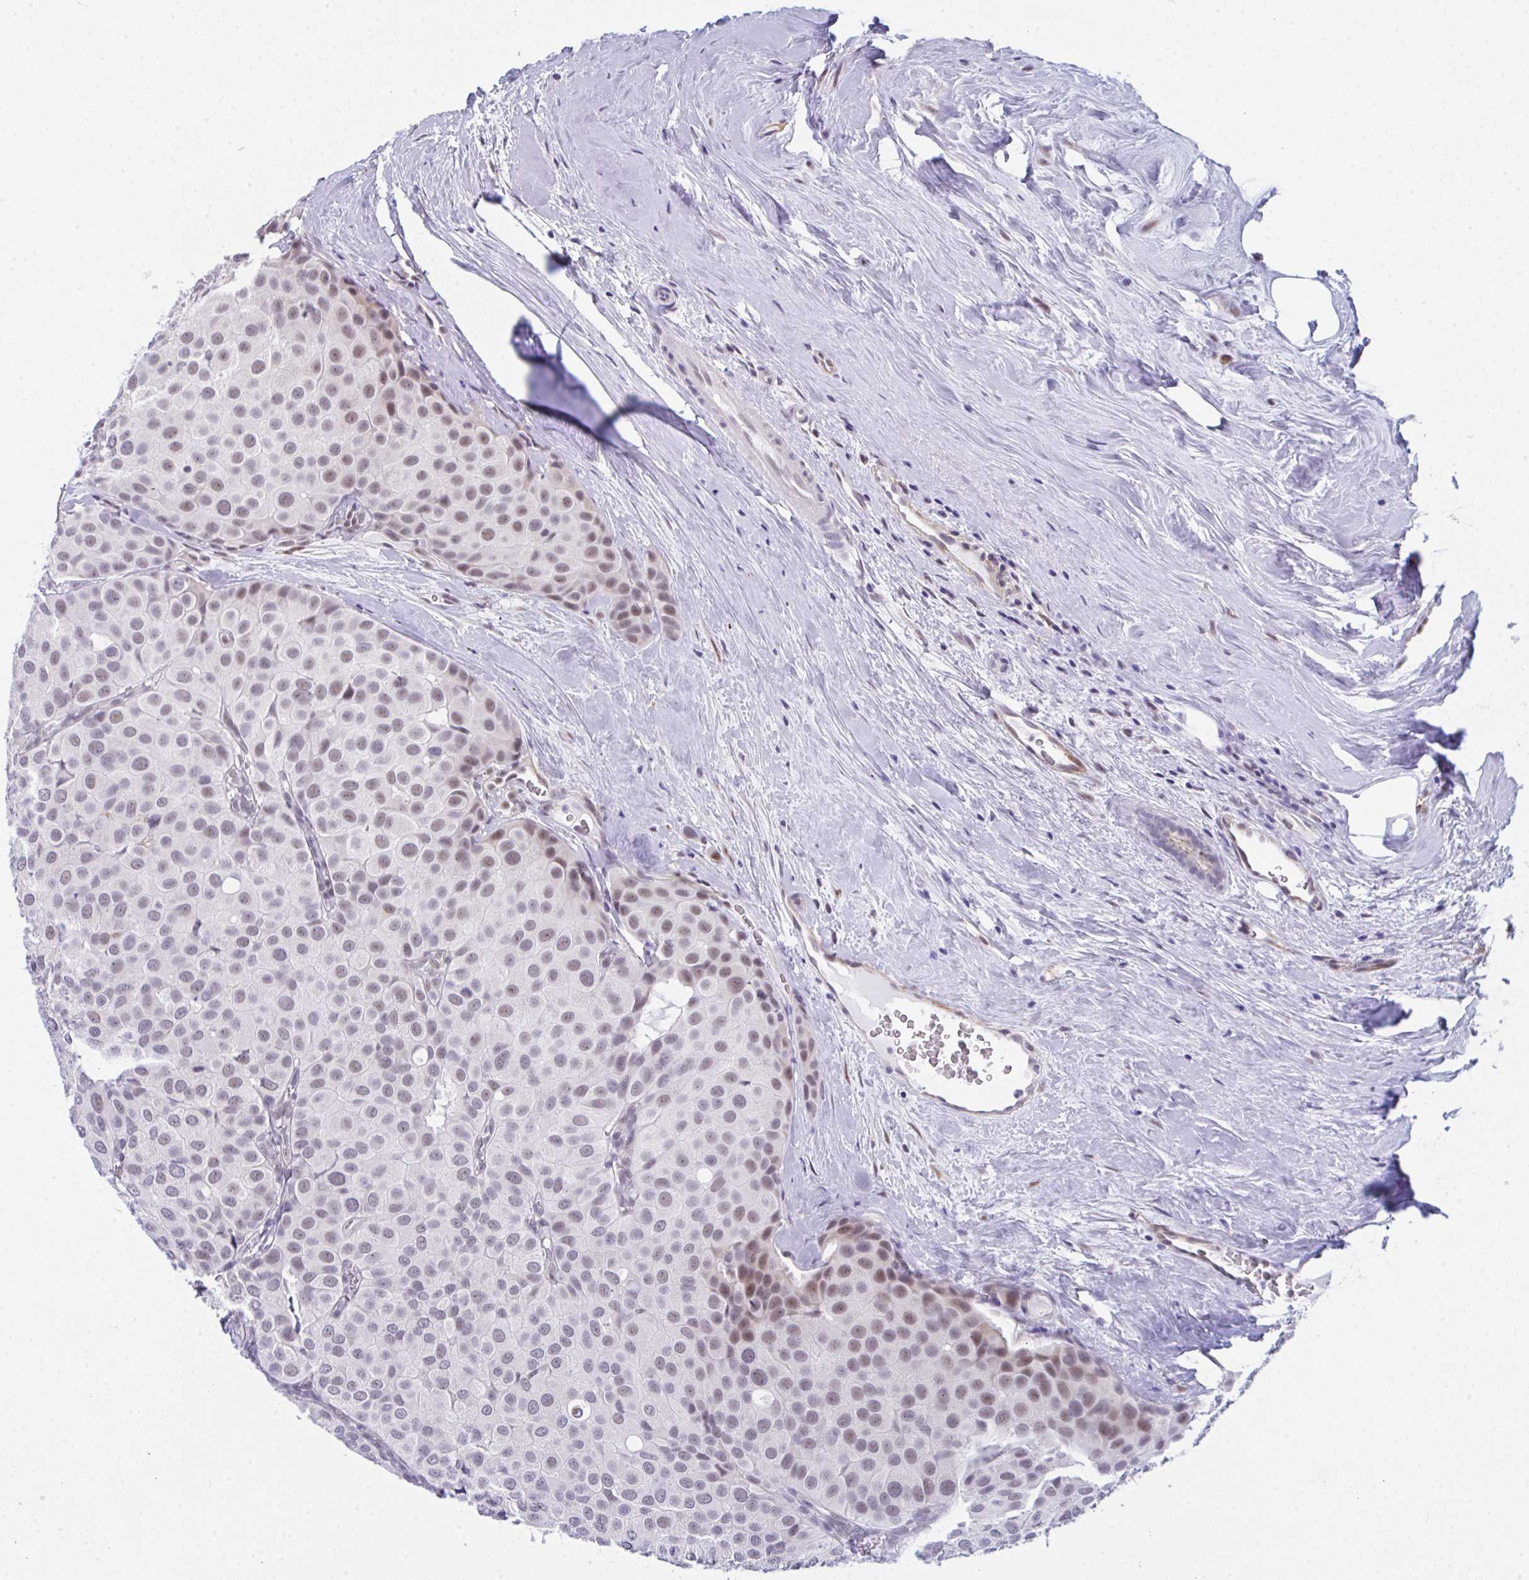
{"staining": {"intensity": "weak", "quantity": "25%-75%", "location": "nuclear"}, "tissue": "breast cancer", "cell_type": "Tumor cells", "image_type": "cancer", "snomed": [{"axis": "morphology", "description": "Duct carcinoma"}, {"axis": "topography", "description": "Breast"}], "caption": "Breast cancer (infiltrating ductal carcinoma) tissue exhibits weak nuclear positivity in about 25%-75% of tumor cells The staining was performed using DAB (3,3'-diaminobenzidine) to visualize the protein expression in brown, while the nuclei were stained in blue with hematoxylin (Magnification: 20x).", "gene": "CDK13", "patient": {"sex": "female", "age": 70}}